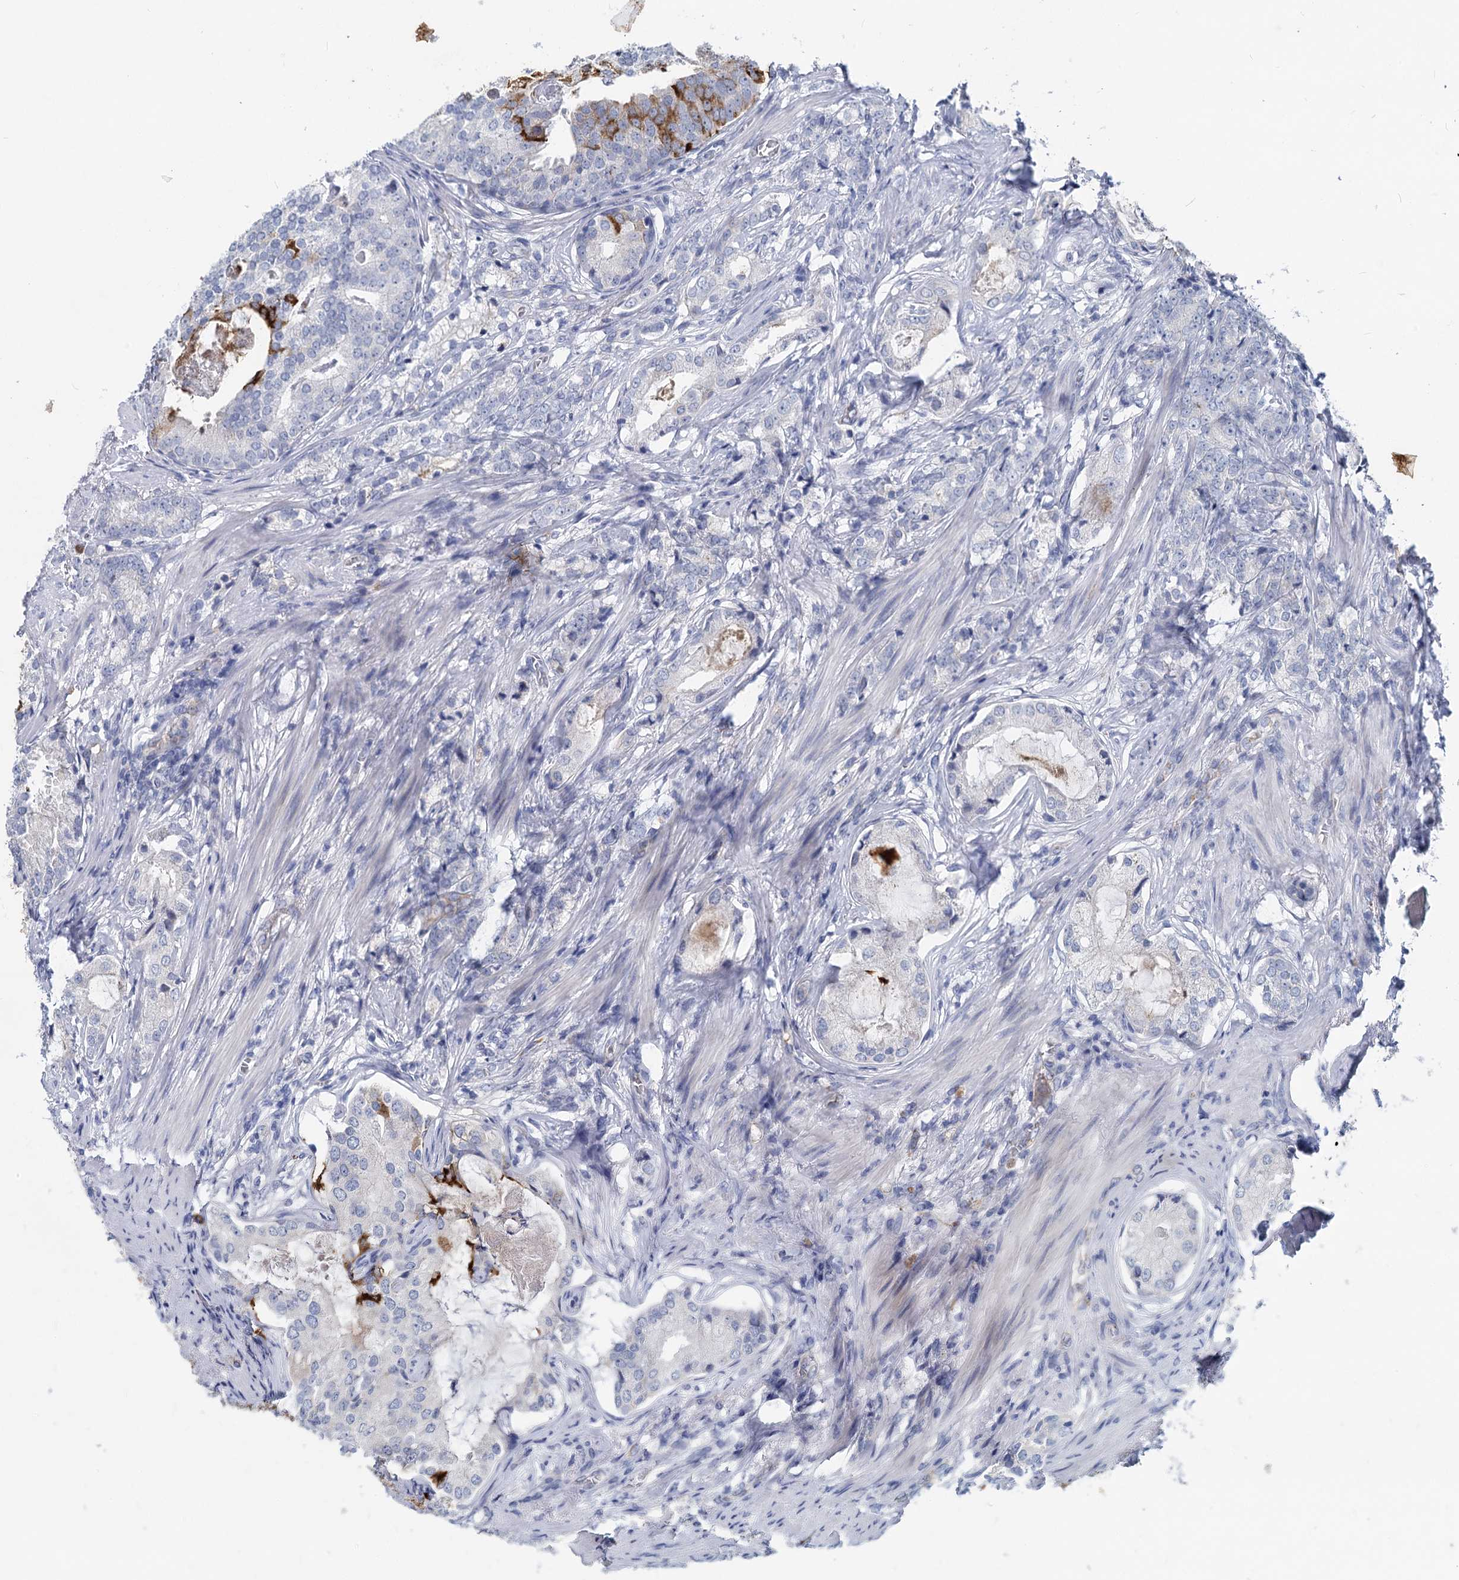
{"staining": {"intensity": "negative", "quantity": "none", "location": "none"}, "tissue": "prostate cancer", "cell_type": "Tumor cells", "image_type": "cancer", "snomed": [{"axis": "morphology", "description": "Adenocarcinoma, Low grade"}, {"axis": "topography", "description": "Prostate"}], "caption": "High magnification brightfield microscopy of prostate low-grade adenocarcinoma stained with DAB (3,3'-diaminobenzidine) (brown) and counterstained with hematoxylin (blue): tumor cells show no significant positivity. Nuclei are stained in blue.", "gene": "INSC", "patient": {"sex": "male", "age": 71}}